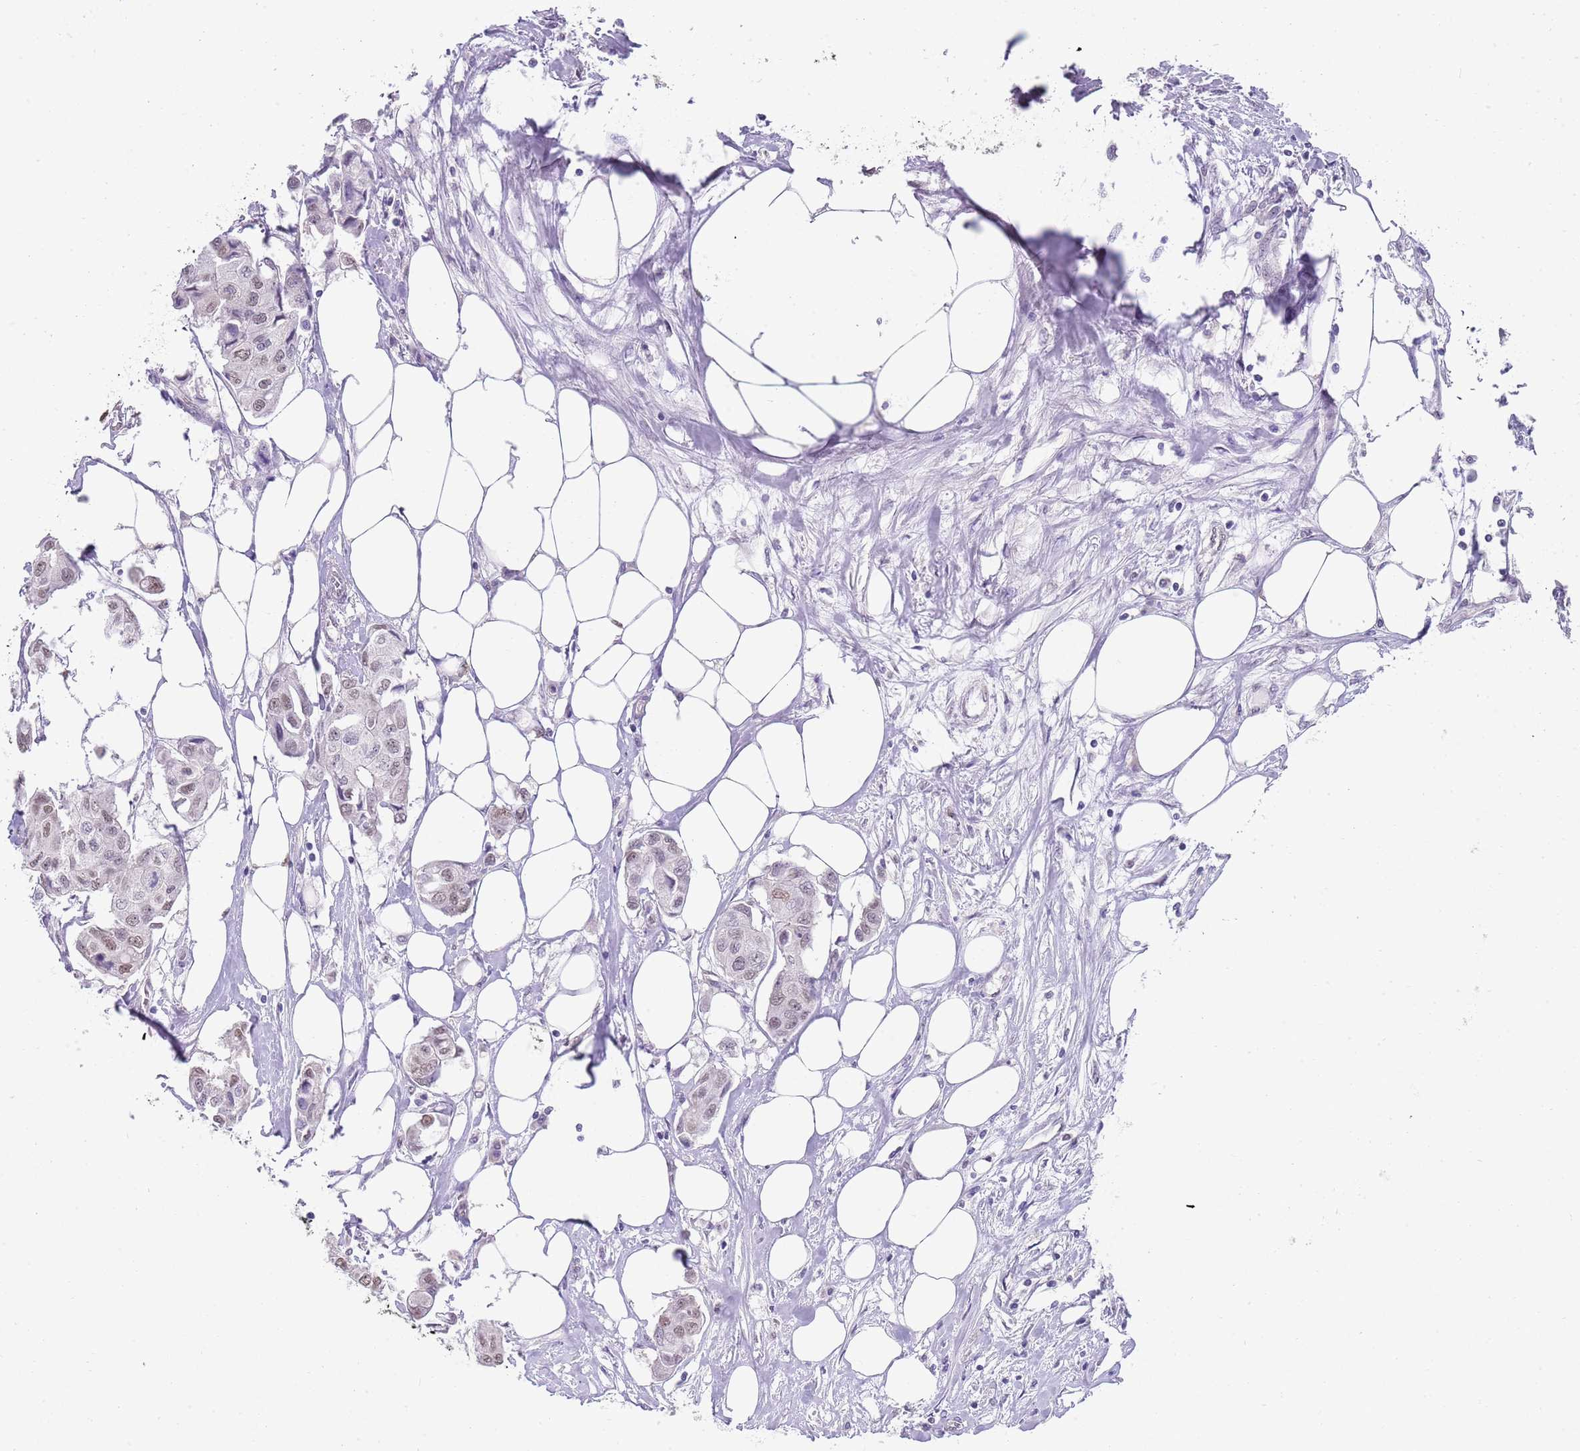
{"staining": {"intensity": "weak", "quantity": "25%-75%", "location": "nuclear"}, "tissue": "breast cancer", "cell_type": "Tumor cells", "image_type": "cancer", "snomed": [{"axis": "morphology", "description": "Duct carcinoma"}, {"axis": "topography", "description": "Breast"}, {"axis": "topography", "description": "Lymph node"}], "caption": "Breast cancer (intraductal carcinoma) stained for a protein (brown) displays weak nuclear positive expression in about 25%-75% of tumor cells.", "gene": "SEPHS2", "patient": {"sex": "female", "age": 80}}